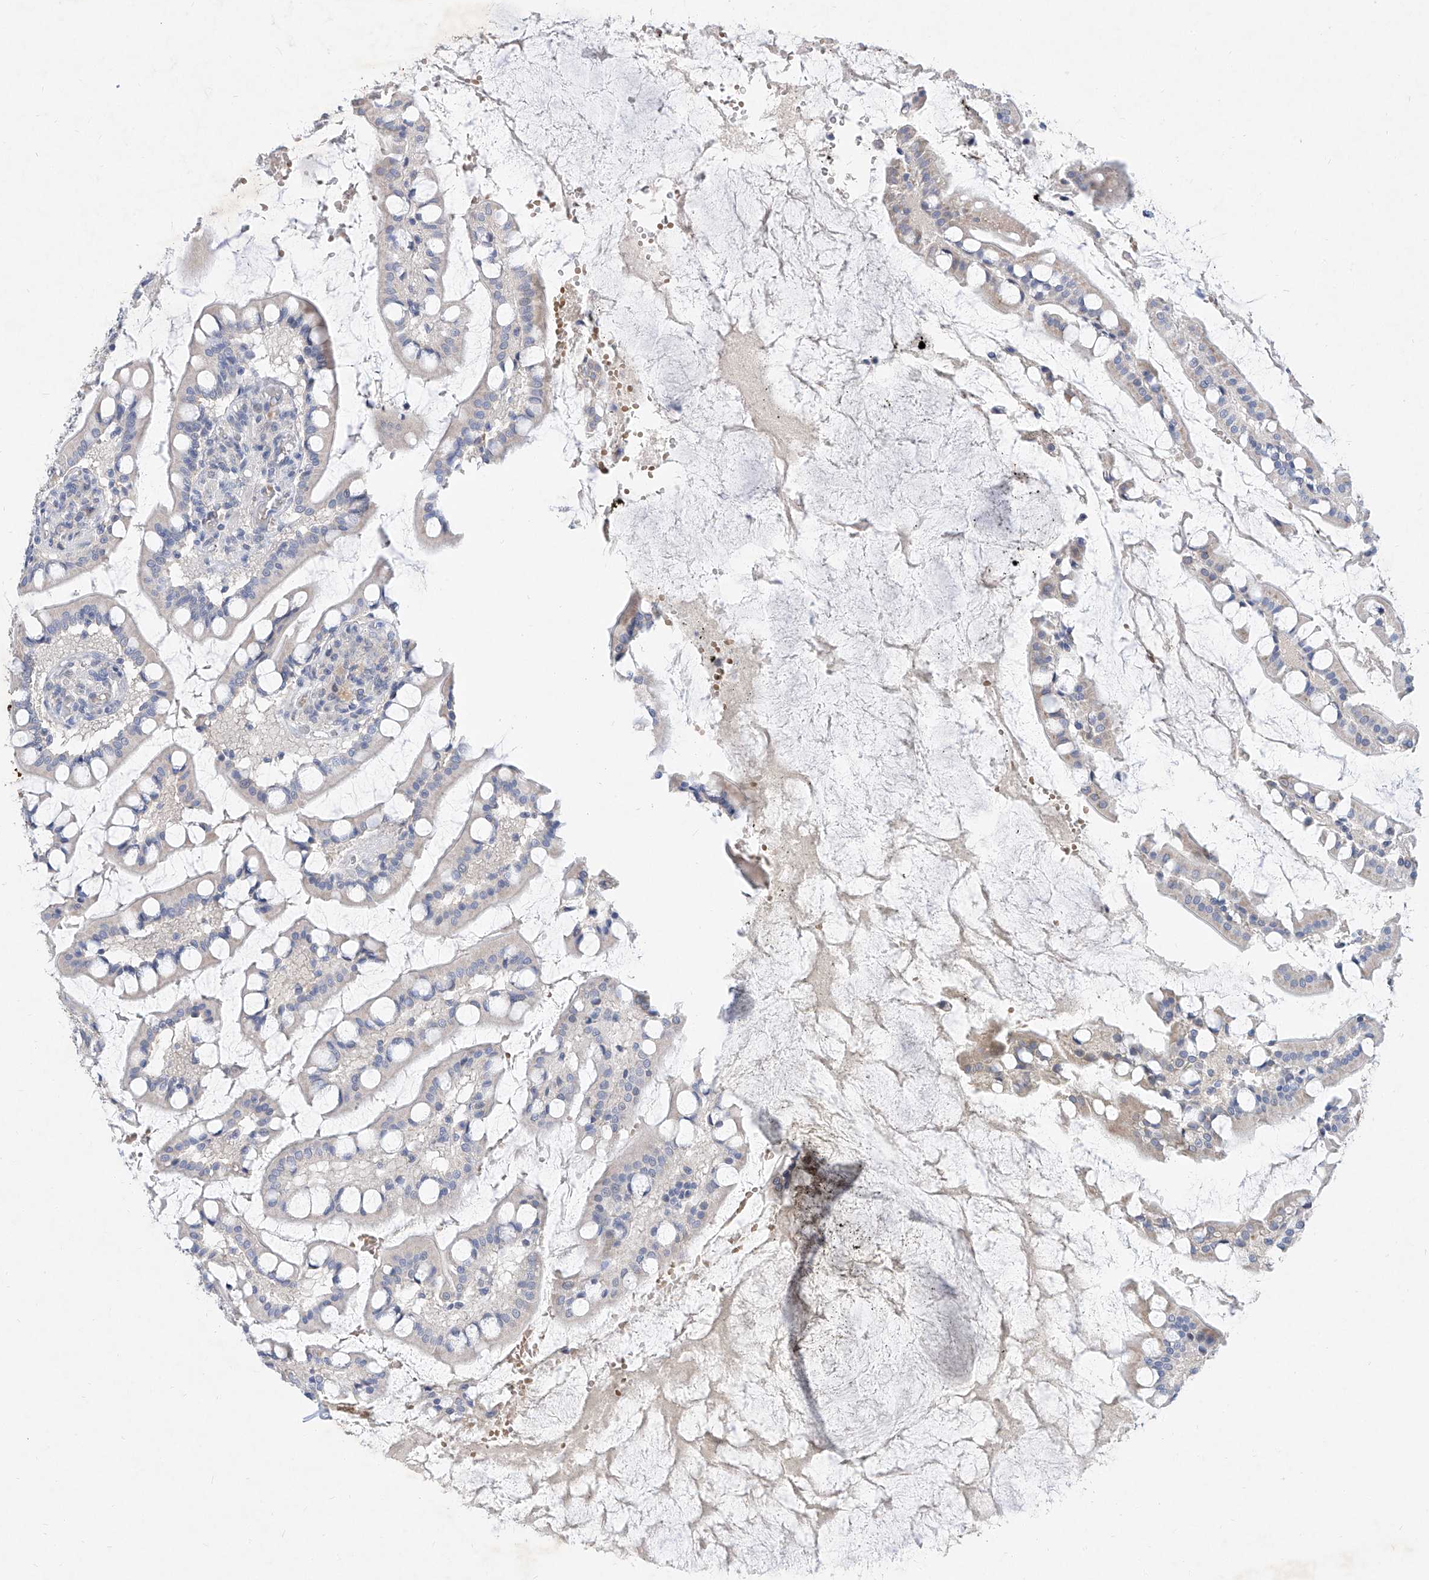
{"staining": {"intensity": "strong", "quantity": "<25%", "location": "cytoplasmic/membranous"}, "tissue": "small intestine", "cell_type": "Glandular cells", "image_type": "normal", "snomed": [{"axis": "morphology", "description": "Normal tissue, NOS"}, {"axis": "topography", "description": "Small intestine"}], "caption": "Normal small intestine shows strong cytoplasmic/membranous staining in approximately <25% of glandular cells.", "gene": "BPTF", "patient": {"sex": "male", "age": 52}}